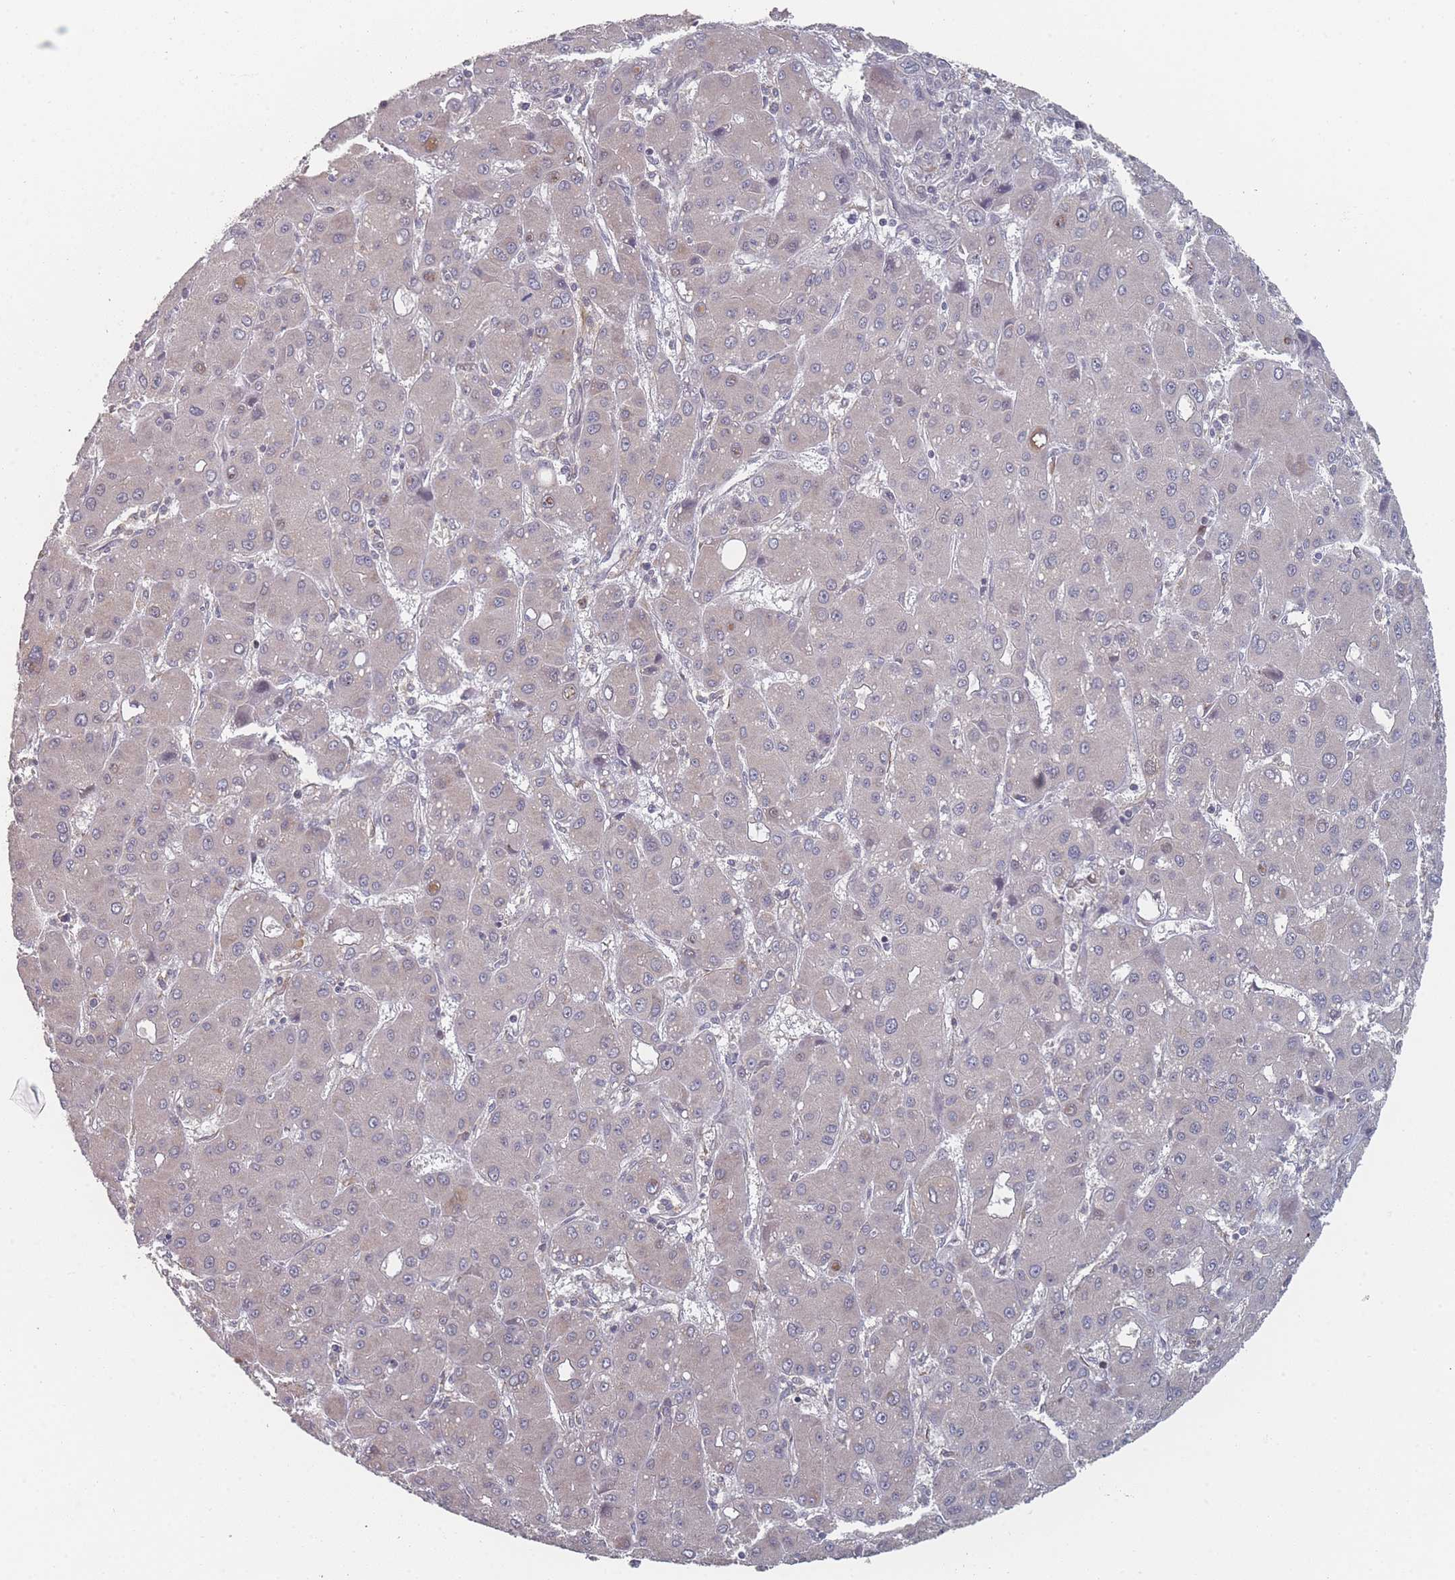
{"staining": {"intensity": "negative", "quantity": "none", "location": "none"}, "tissue": "liver cancer", "cell_type": "Tumor cells", "image_type": "cancer", "snomed": [{"axis": "morphology", "description": "Carcinoma, Hepatocellular, NOS"}, {"axis": "topography", "description": "Liver"}], "caption": "Tumor cells show no significant protein positivity in liver cancer.", "gene": "TBC1D25", "patient": {"sex": "male", "age": 55}}